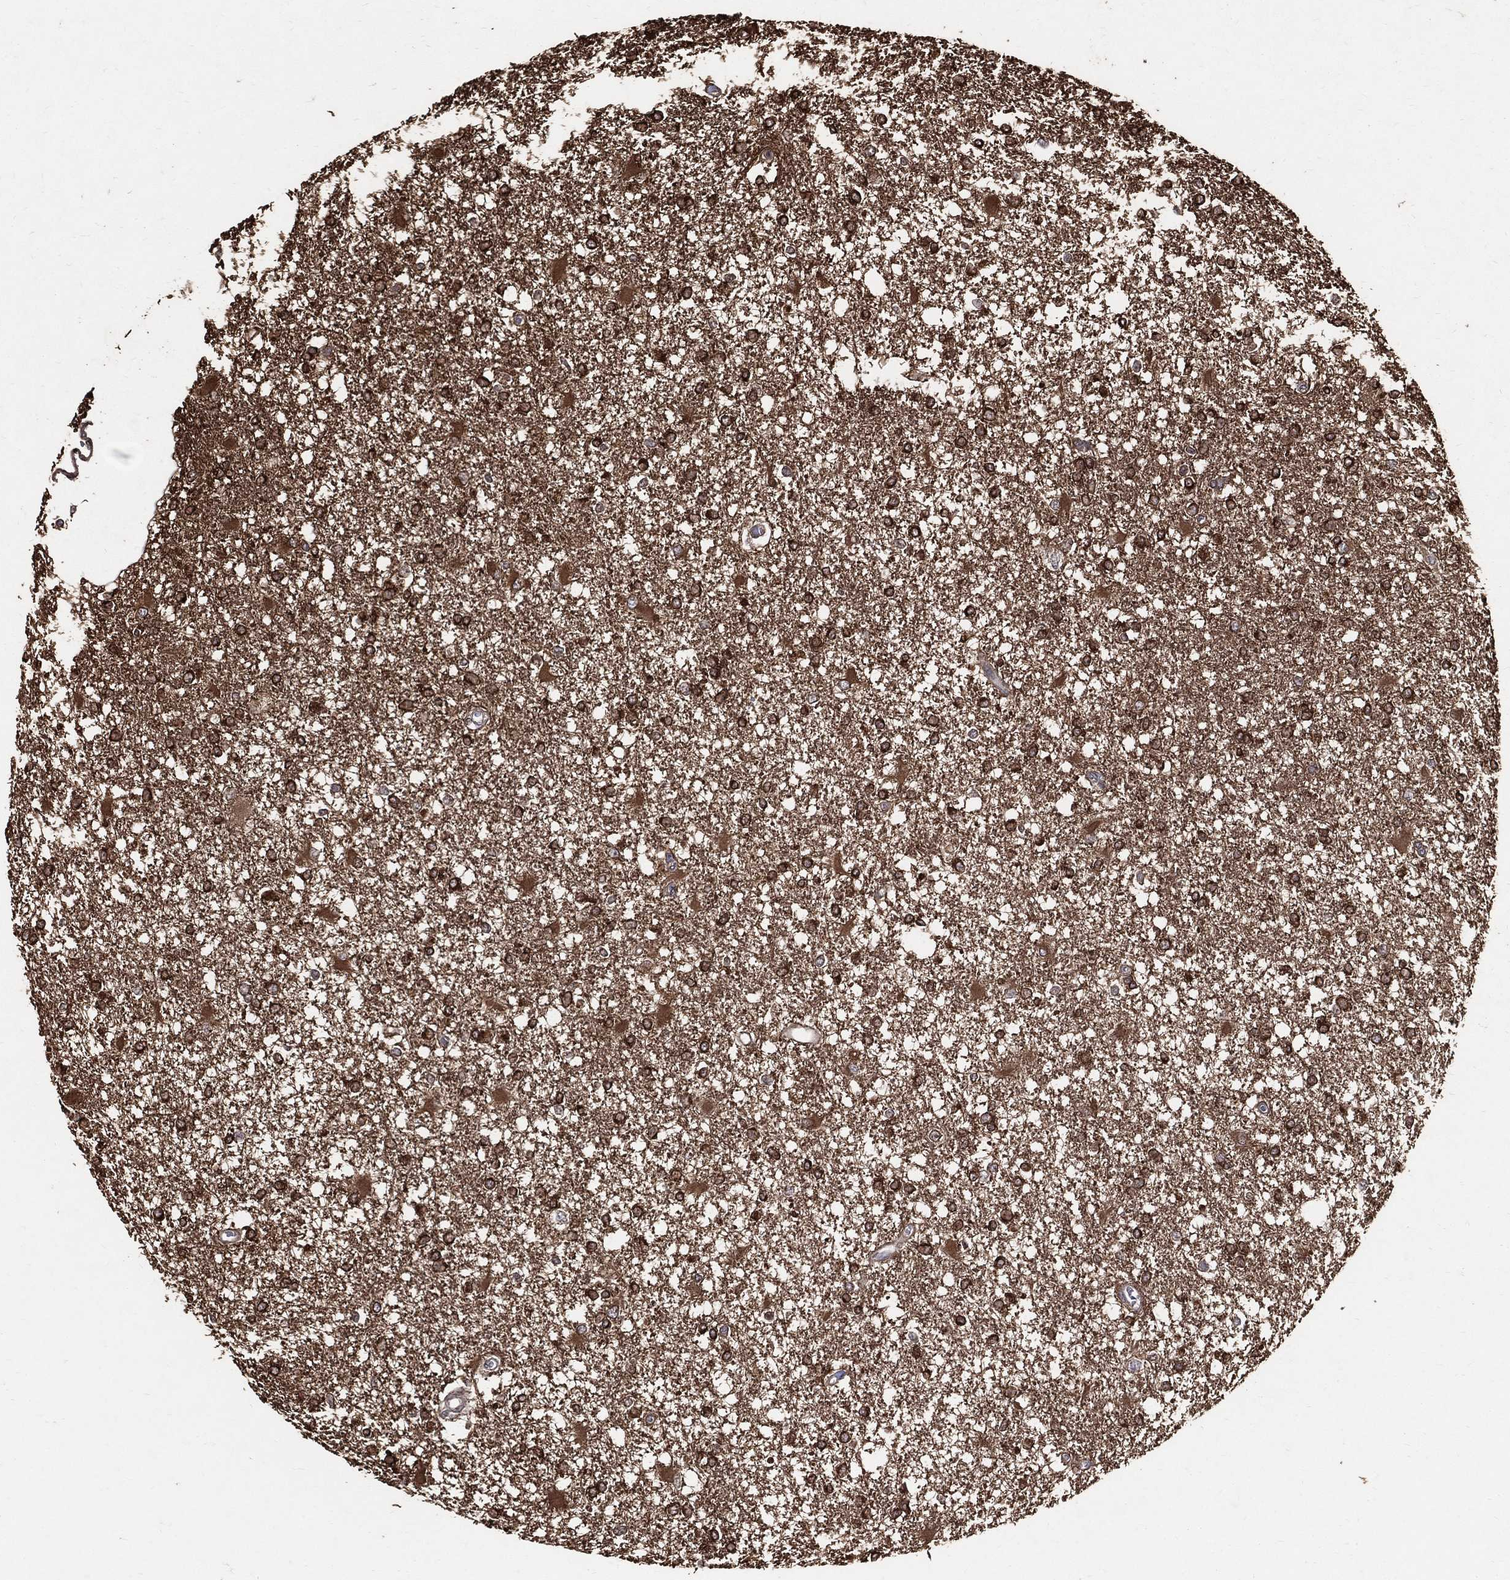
{"staining": {"intensity": "strong", "quantity": "25%-75%", "location": "cytoplasmic/membranous"}, "tissue": "glioma", "cell_type": "Tumor cells", "image_type": "cancer", "snomed": [{"axis": "morphology", "description": "Glioma, malignant, High grade"}, {"axis": "topography", "description": "Cerebral cortex"}], "caption": "Protein staining shows strong cytoplasmic/membranous expression in about 25%-75% of tumor cells in glioma.", "gene": "DPYSL2", "patient": {"sex": "male", "age": 79}}